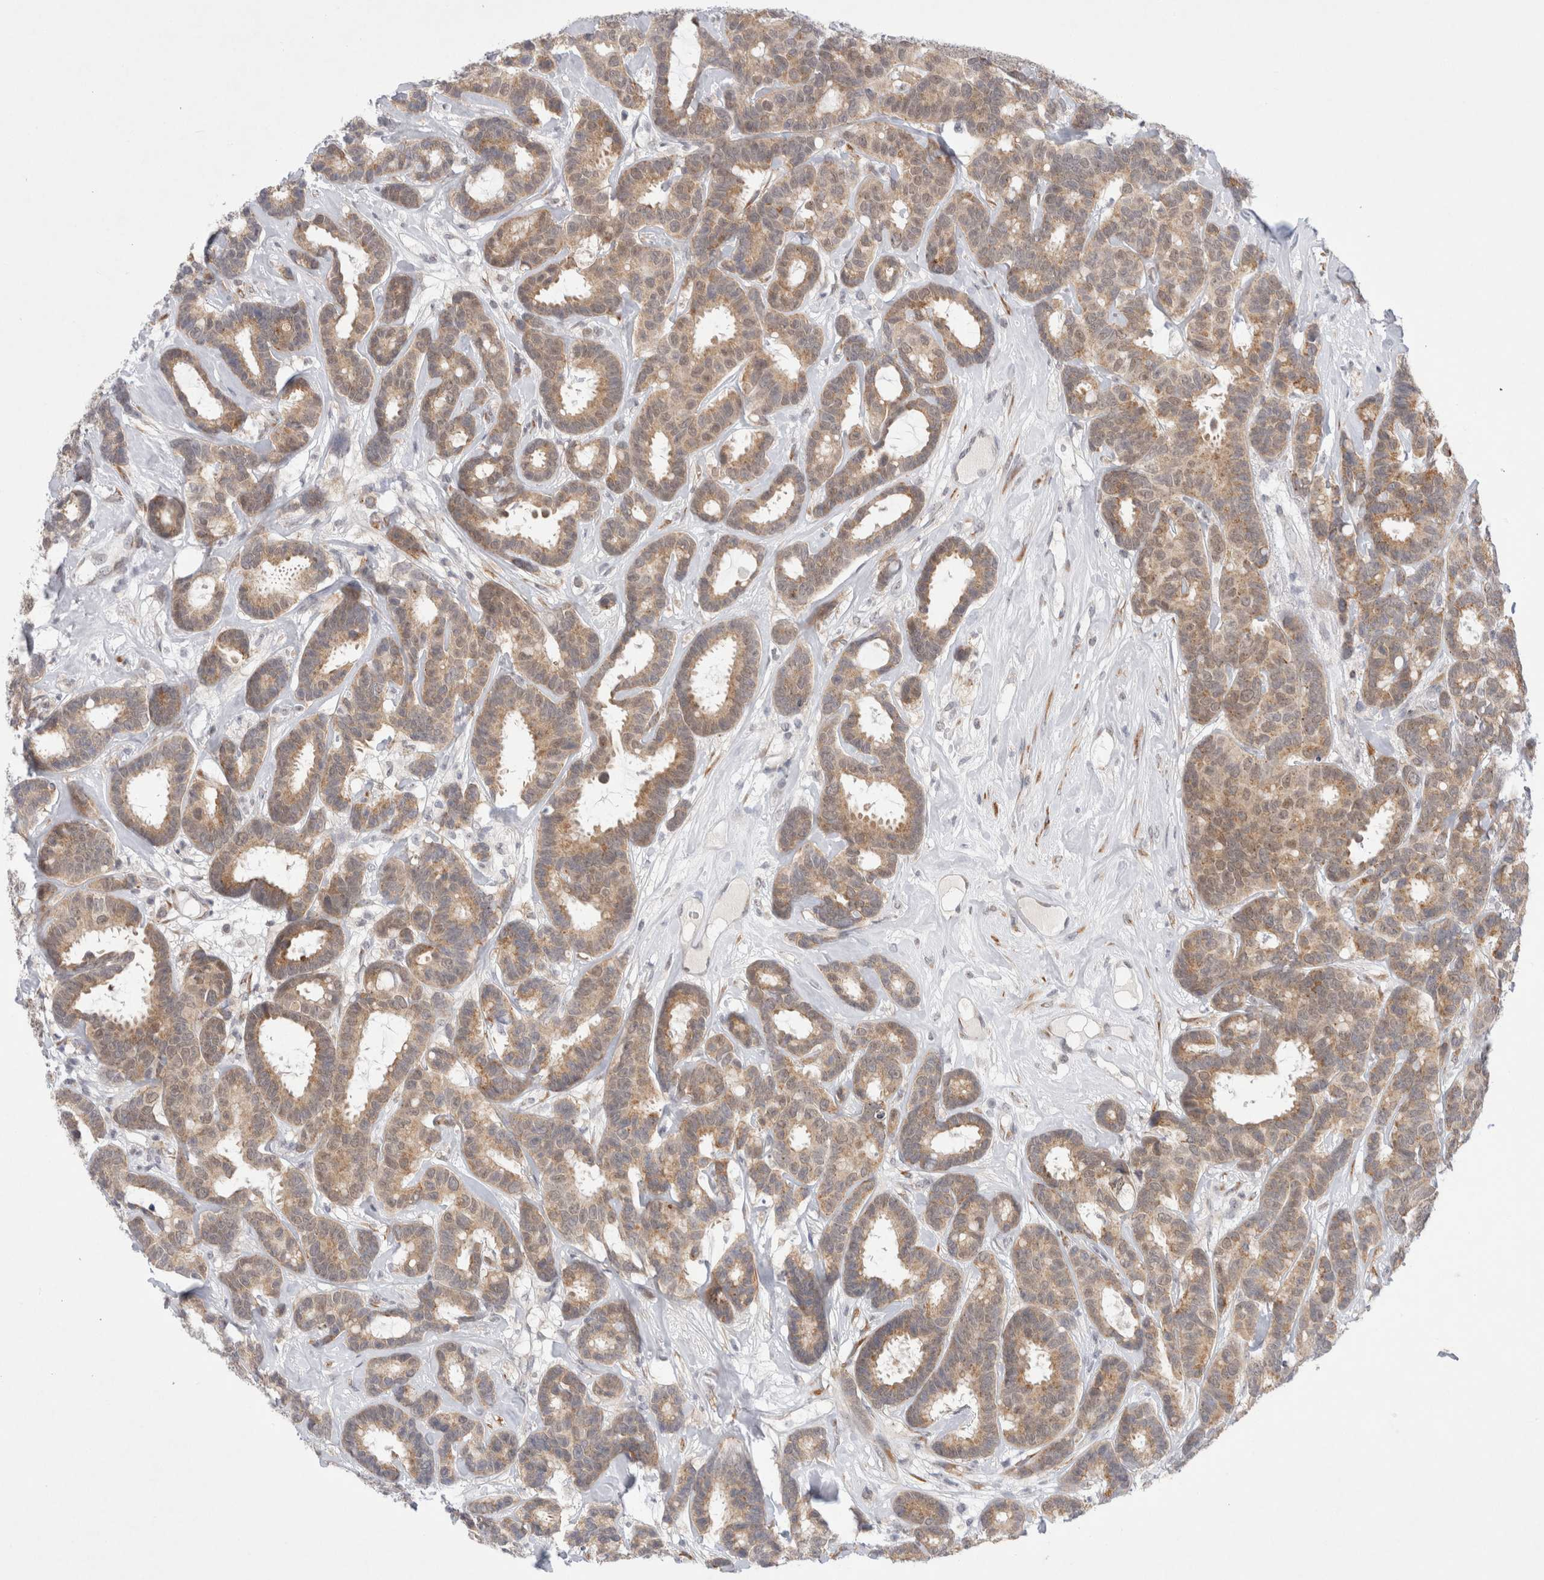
{"staining": {"intensity": "moderate", "quantity": ">75%", "location": "cytoplasmic/membranous"}, "tissue": "breast cancer", "cell_type": "Tumor cells", "image_type": "cancer", "snomed": [{"axis": "morphology", "description": "Duct carcinoma"}, {"axis": "topography", "description": "Breast"}], "caption": "This is a photomicrograph of immunohistochemistry (IHC) staining of invasive ductal carcinoma (breast), which shows moderate staining in the cytoplasmic/membranous of tumor cells.", "gene": "TRMT1L", "patient": {"sex": "female", "age": 87}}